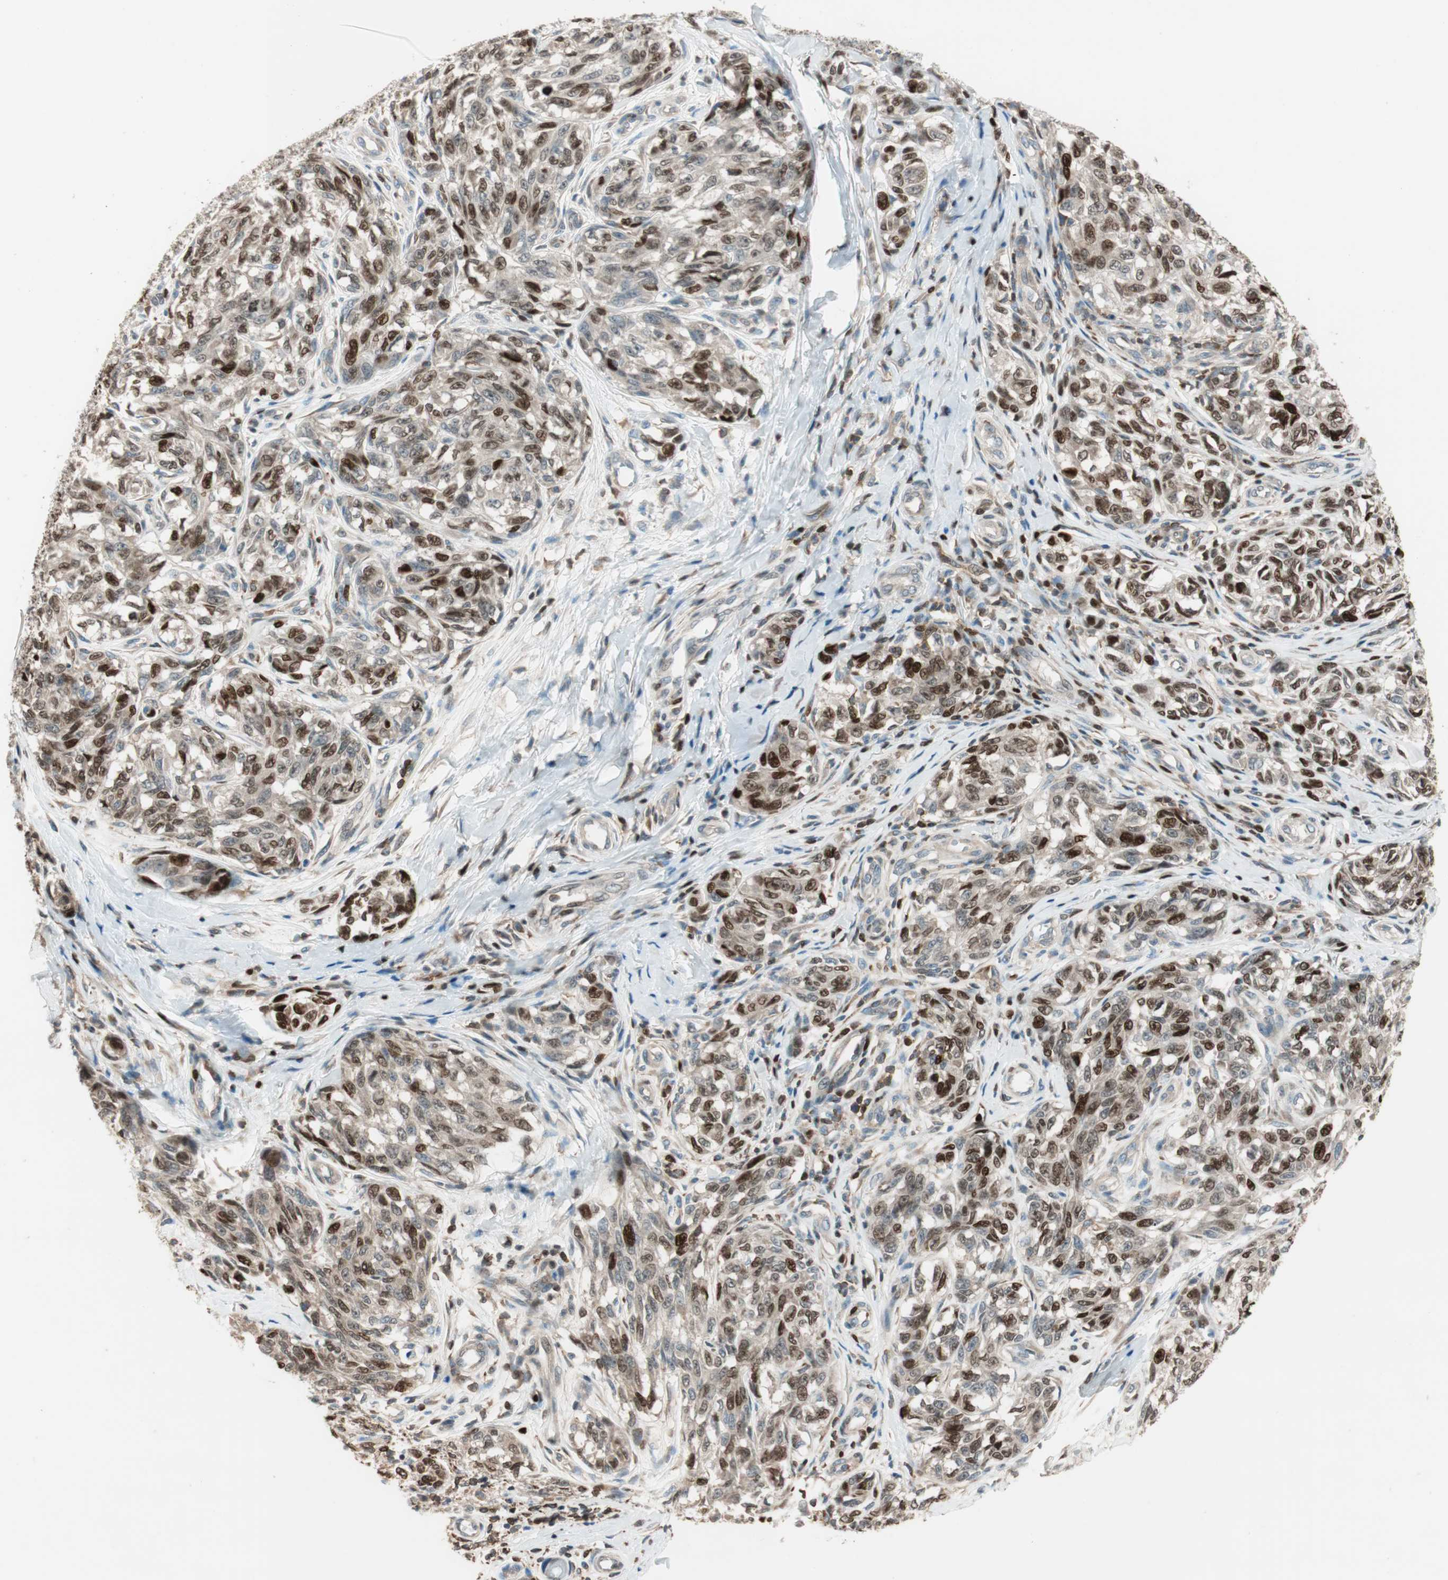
{"staining": {"intensity": "strong", "quantity": ">75%", "location": "cytoplasmic/membranous,nuclear"}, "tissue": "melanoma", "cell_type": "Tumor cells", "image_type": "cancer", "snomed": [{"axis": "morphology", "description": "Malignant melanoma, NOS"}, {"axis": "topography", "description": "Skin"}], "caption": "Immunohistochemistry photomicrograph of neoplastic tissue: melanoma stained using immunohistochemistry (IHC) exhibits high levels of strong protein expression localized specifically in the cytoplasmic/membranous and nuclear of tumor cells, appearing as a cytoplasmic/membranous and nuclear brown color.", "gene": "BIN1", "patient": {"sex": "female", "age": 64}}